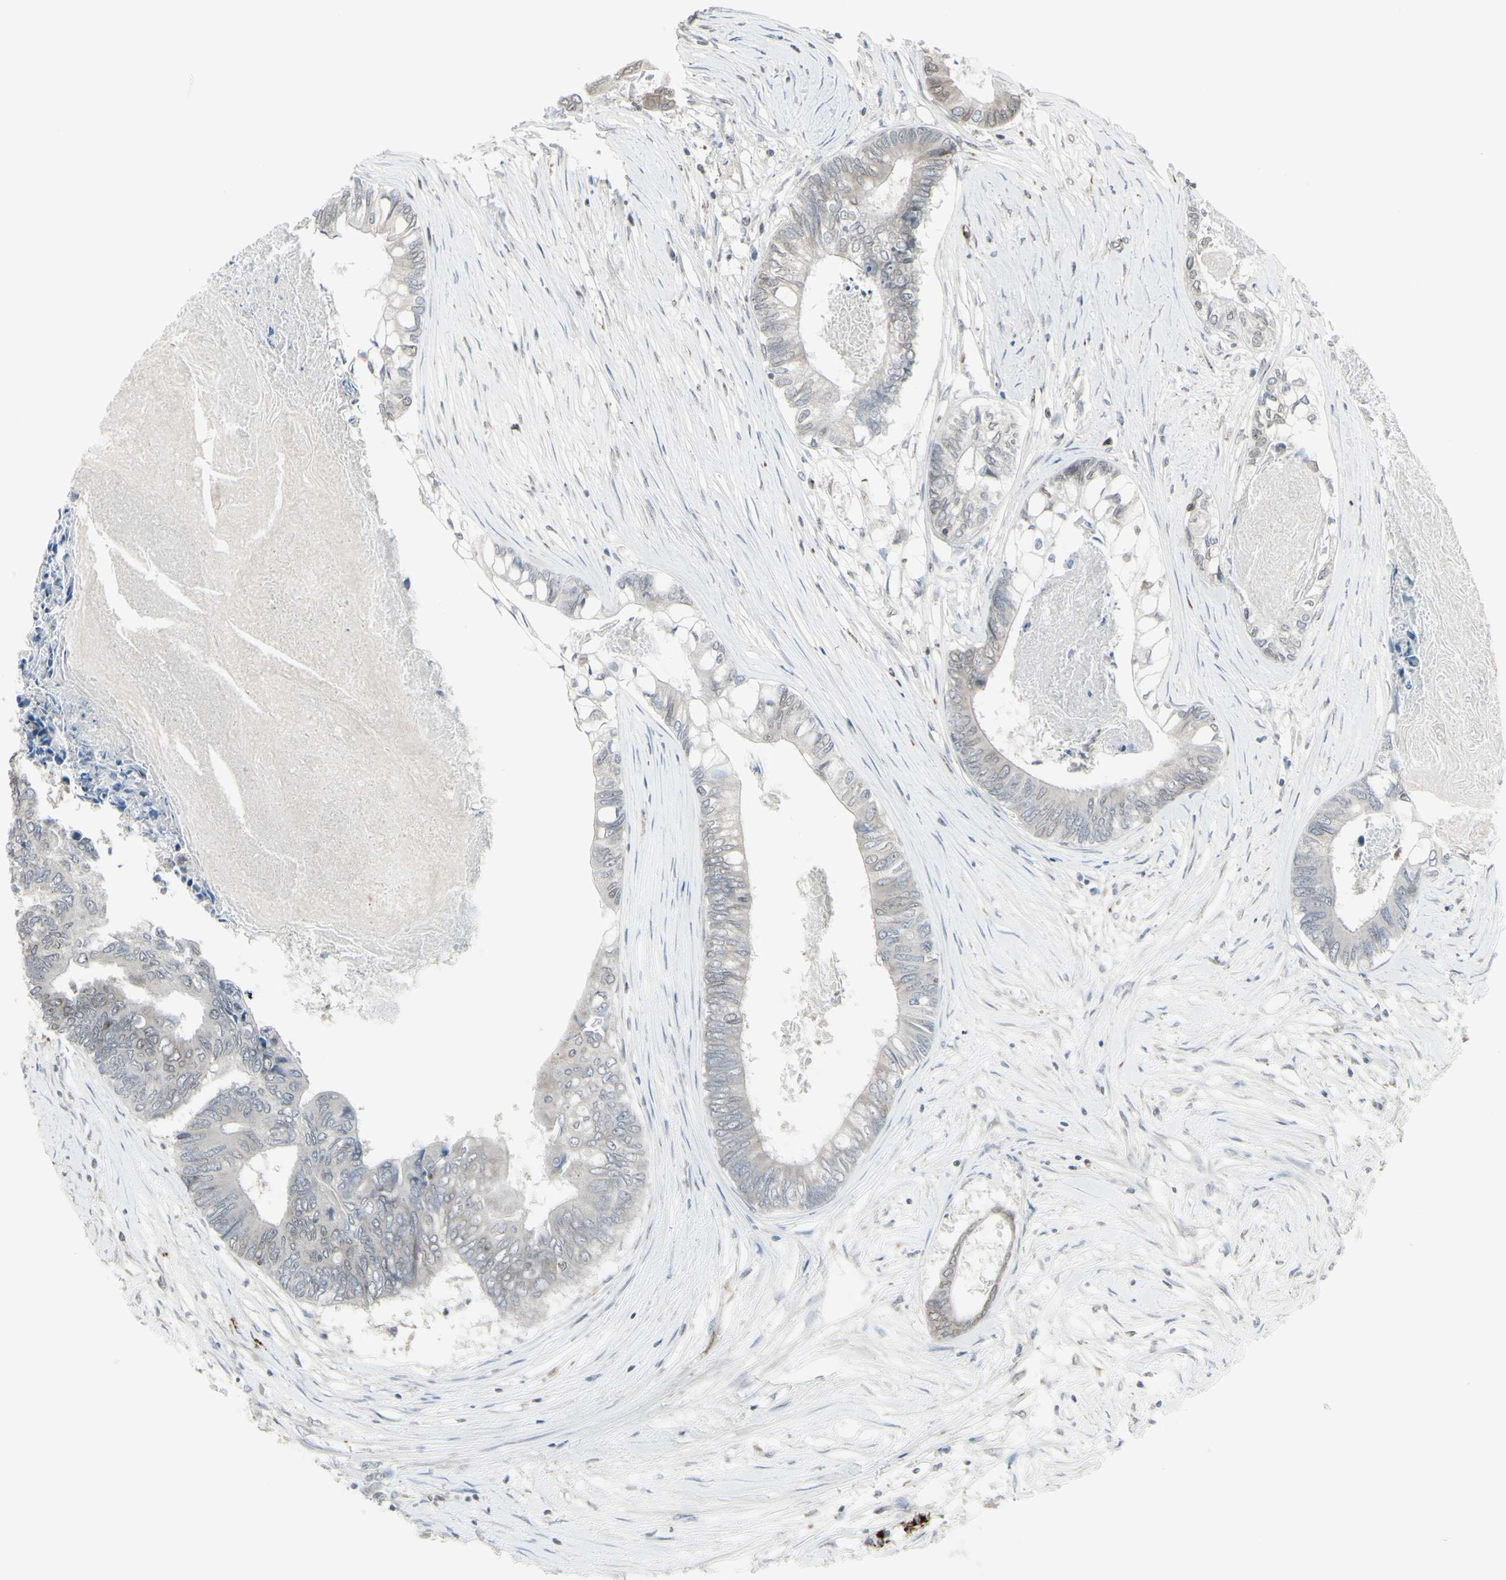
{"staining": {"intensity": "moderate", "quantity": ">75%", "location": "cytoplasmic/membranous,nuclear"}, "tissue": "colorectal cancer", "cell_type": "Tumor cells", "image_type": "cancer", "snomed": [{"axis": "morphology", "description": "Adenocarcinoma, NOS"}, {"axis": "topography", "description": "Rectum"}], "caption": "This histopathology image reveals colorectal adenocarcinoma stained with IHC to label a protein in brown. The cytoplasmic/membranous and nuclear of tumor cells show moderate positivity for the protein. Nuclei are counter-stained blue.", "gene": "DTX3L", "patient": {"sex": "male", "age": 63}}